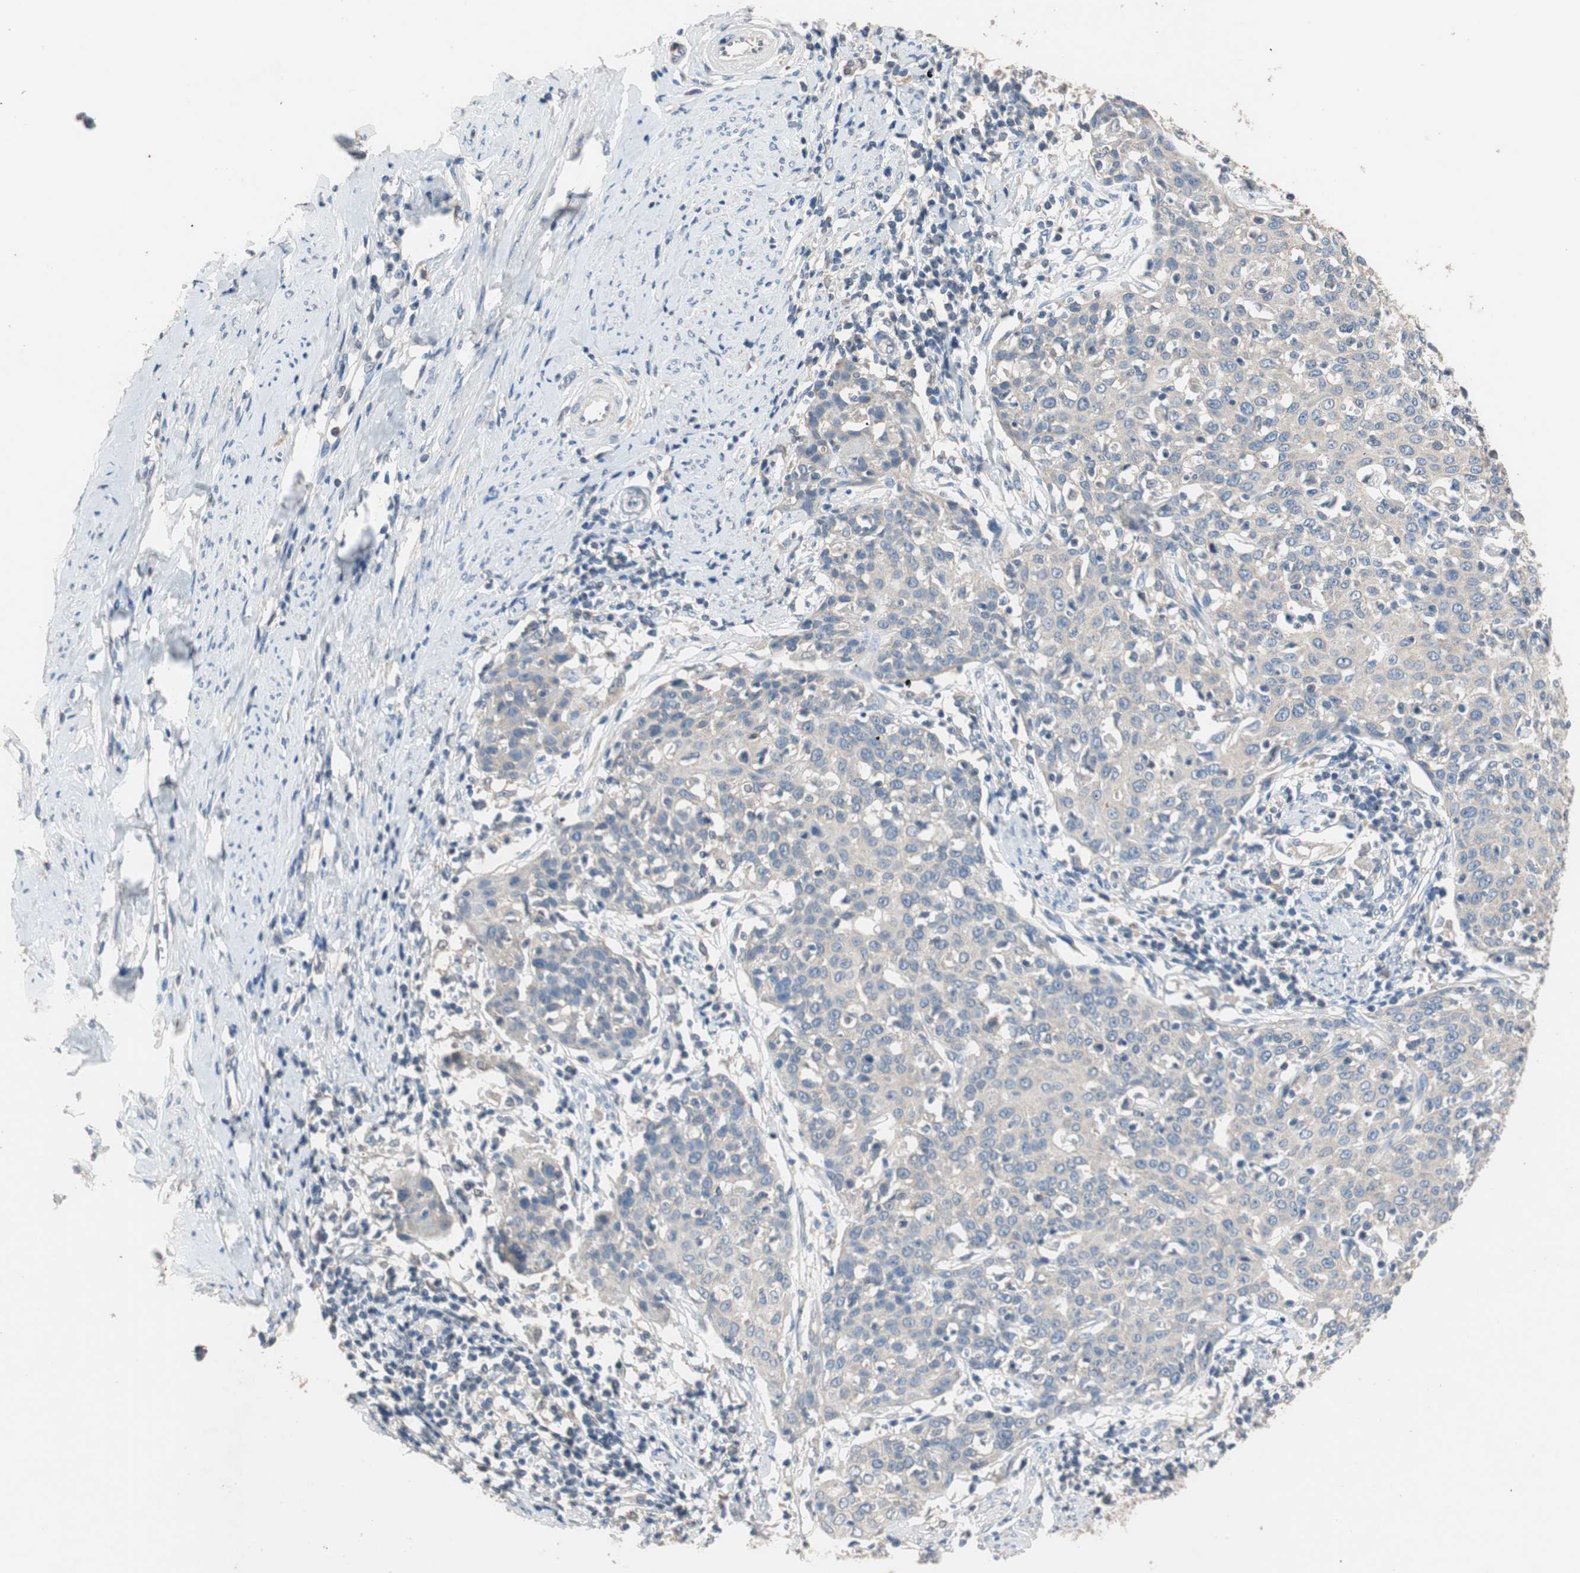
{"staining": {"intensity": "negative", "quantity": "none", "location": "none"}, "tissue": "cervical cancer", "cell_type": "Tumor cells", "image_type": "cancer", "snomed": [{"axis": "morphology", "description": "Squamous cell carcinoma, NOS"}, {"axis": "topography", "description": "Cervix"}], "caption": "A high-resolution image shows immunohistochemistry (IHC) staining of squamous cell carcinoma (cervical), which exhibits no significant expression in tumor cells. (DAB immunohistochemistry (IHC) with hematoxylin counter stain).", "gene": "ADAP1", "patient": {"sex": "female", "age": 38}}